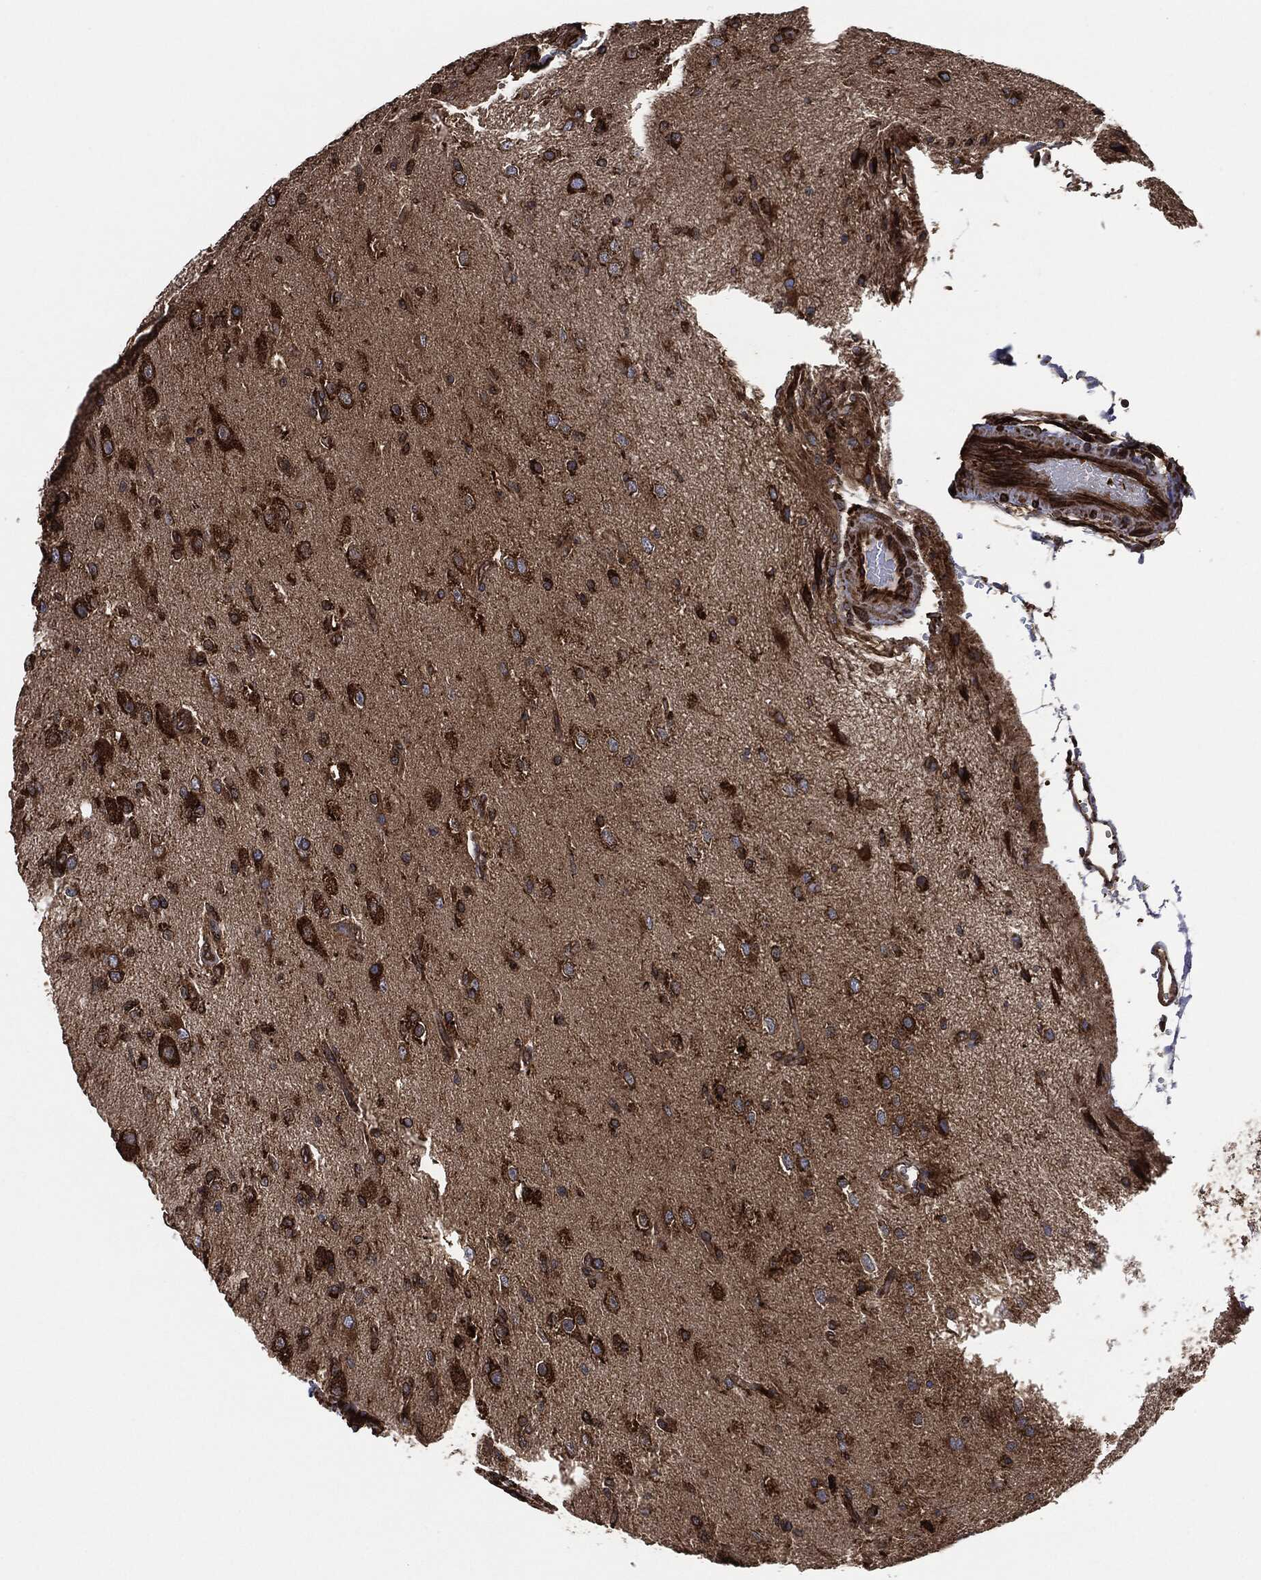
{"staining": {"intensity": "strong", "quantity": ">75%", "location": "cytoplasmic/membranous"}, "tissue": "glioma", "cell_type": "Tumor cells", "image_type": "cancer", "snomed": [{"axis": "morphology", "description": "Glioma, malignant, High grade"}, {"axis": "topography", "description": "Brain"}], "caption": "Protein staining of high-grade glioma (malignant) tissue demonstrates strong cytoplasmic/membranous positivity in approximately >75% of tumor cells. (Brightfield microscopy of DAB IHC at high magnification).", "gene": "AMFR", "patient": {"sex": "male", "age": 56}}